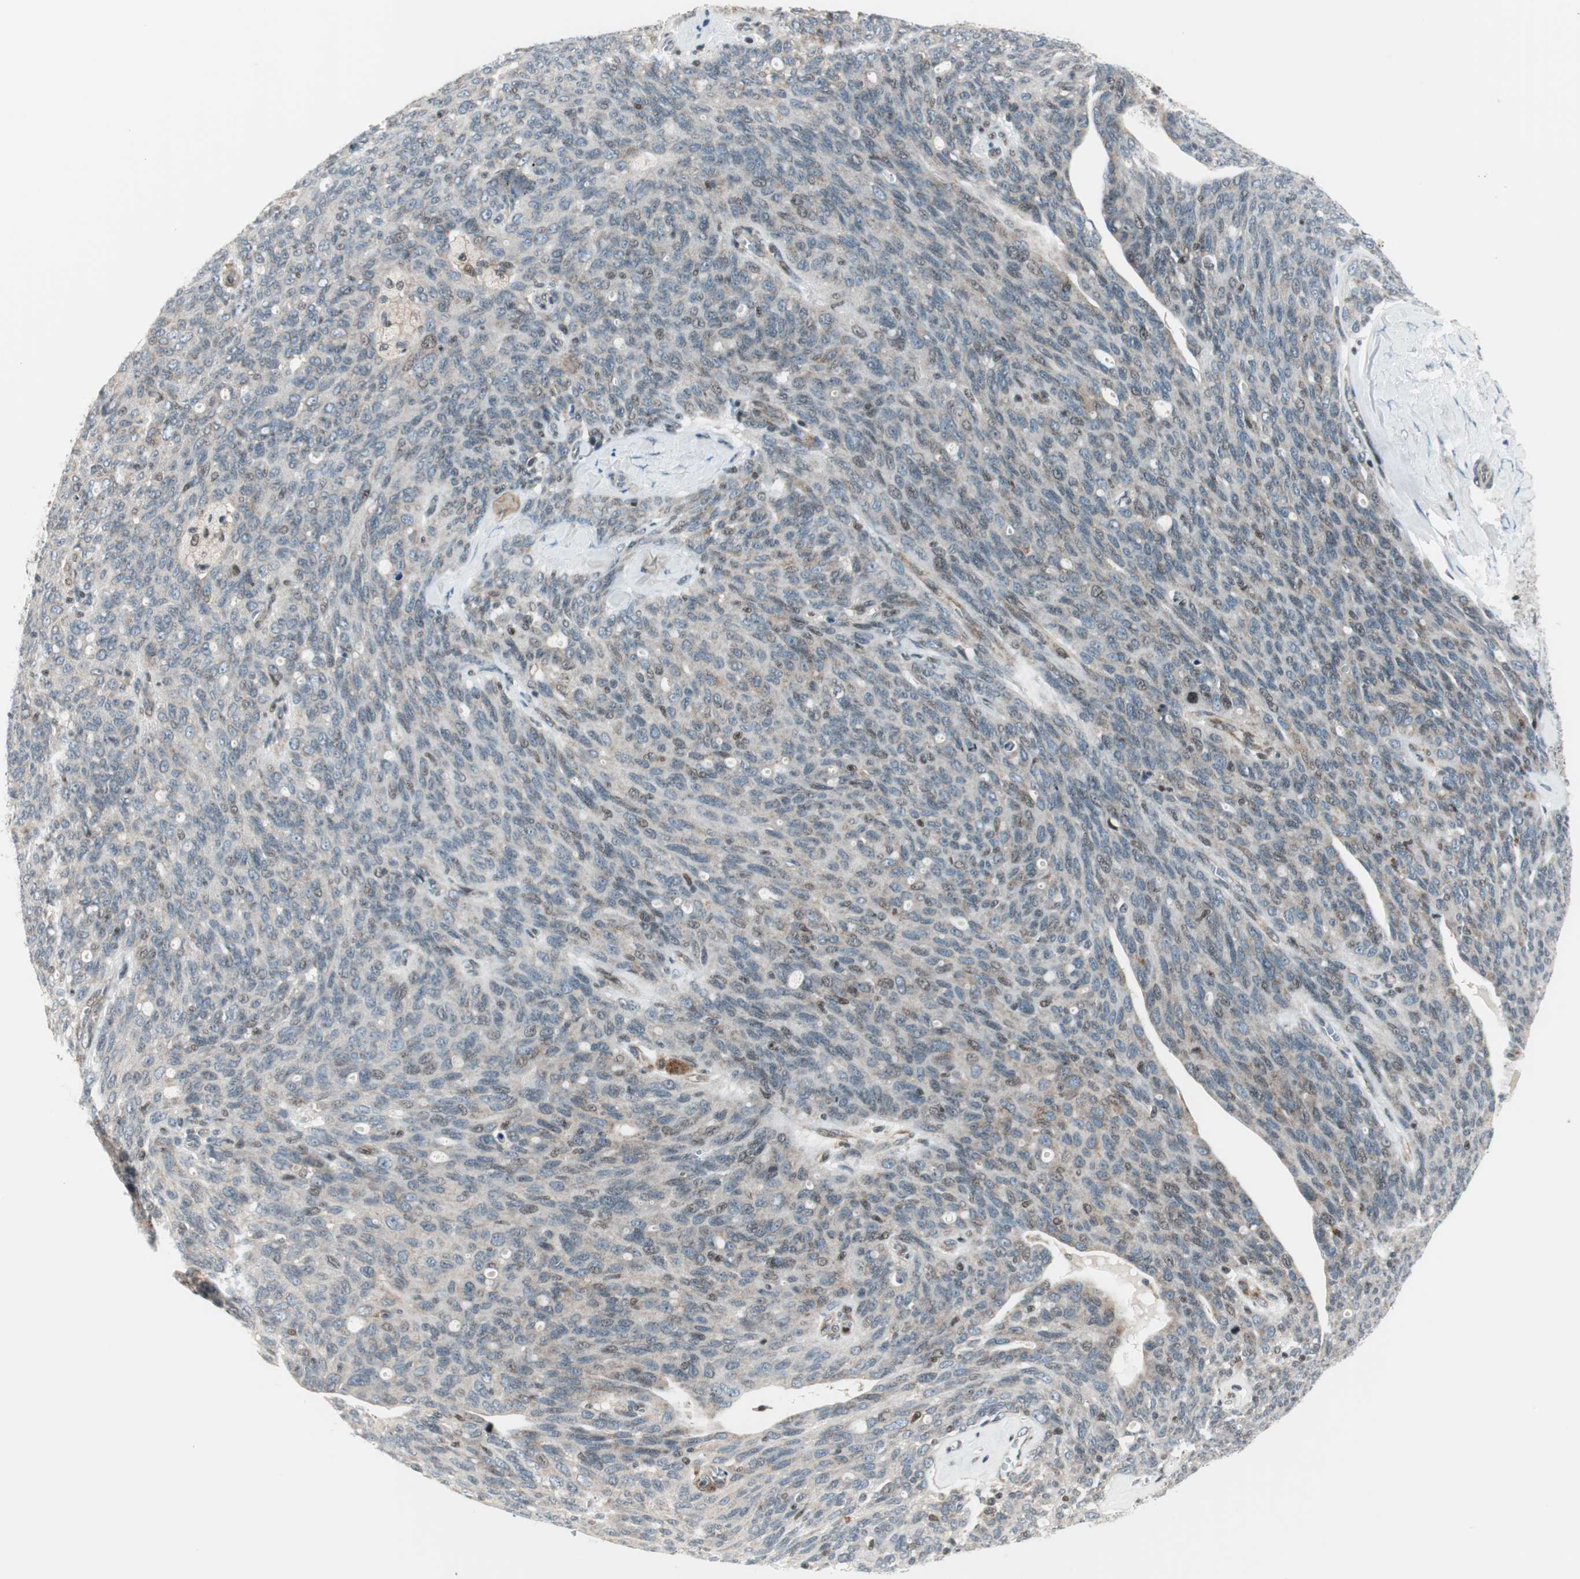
{"staining": {"intensity": "moderate", "quantity": "<25%", "location": "cytoplasmic/membranous,nuclear"}, "tissue": "ovarian cancer", "cell_type": "Tumor cells", "image_type": "cancer", "snomed": [{"axis": "morphology", "description": "Carcinoma, endometroid"}, {"axis": "topography", "description": "Ovary"}], "caption": "IHC histopathology image of human ovarian cancer stained for a protein (brown), which displays low levels of moderate cytoplasmic/membranous and nuclear staining in approximately <25% of tumor cells.", "gene": "TPT1", "patient": {"sex": "female", "age": 60}}